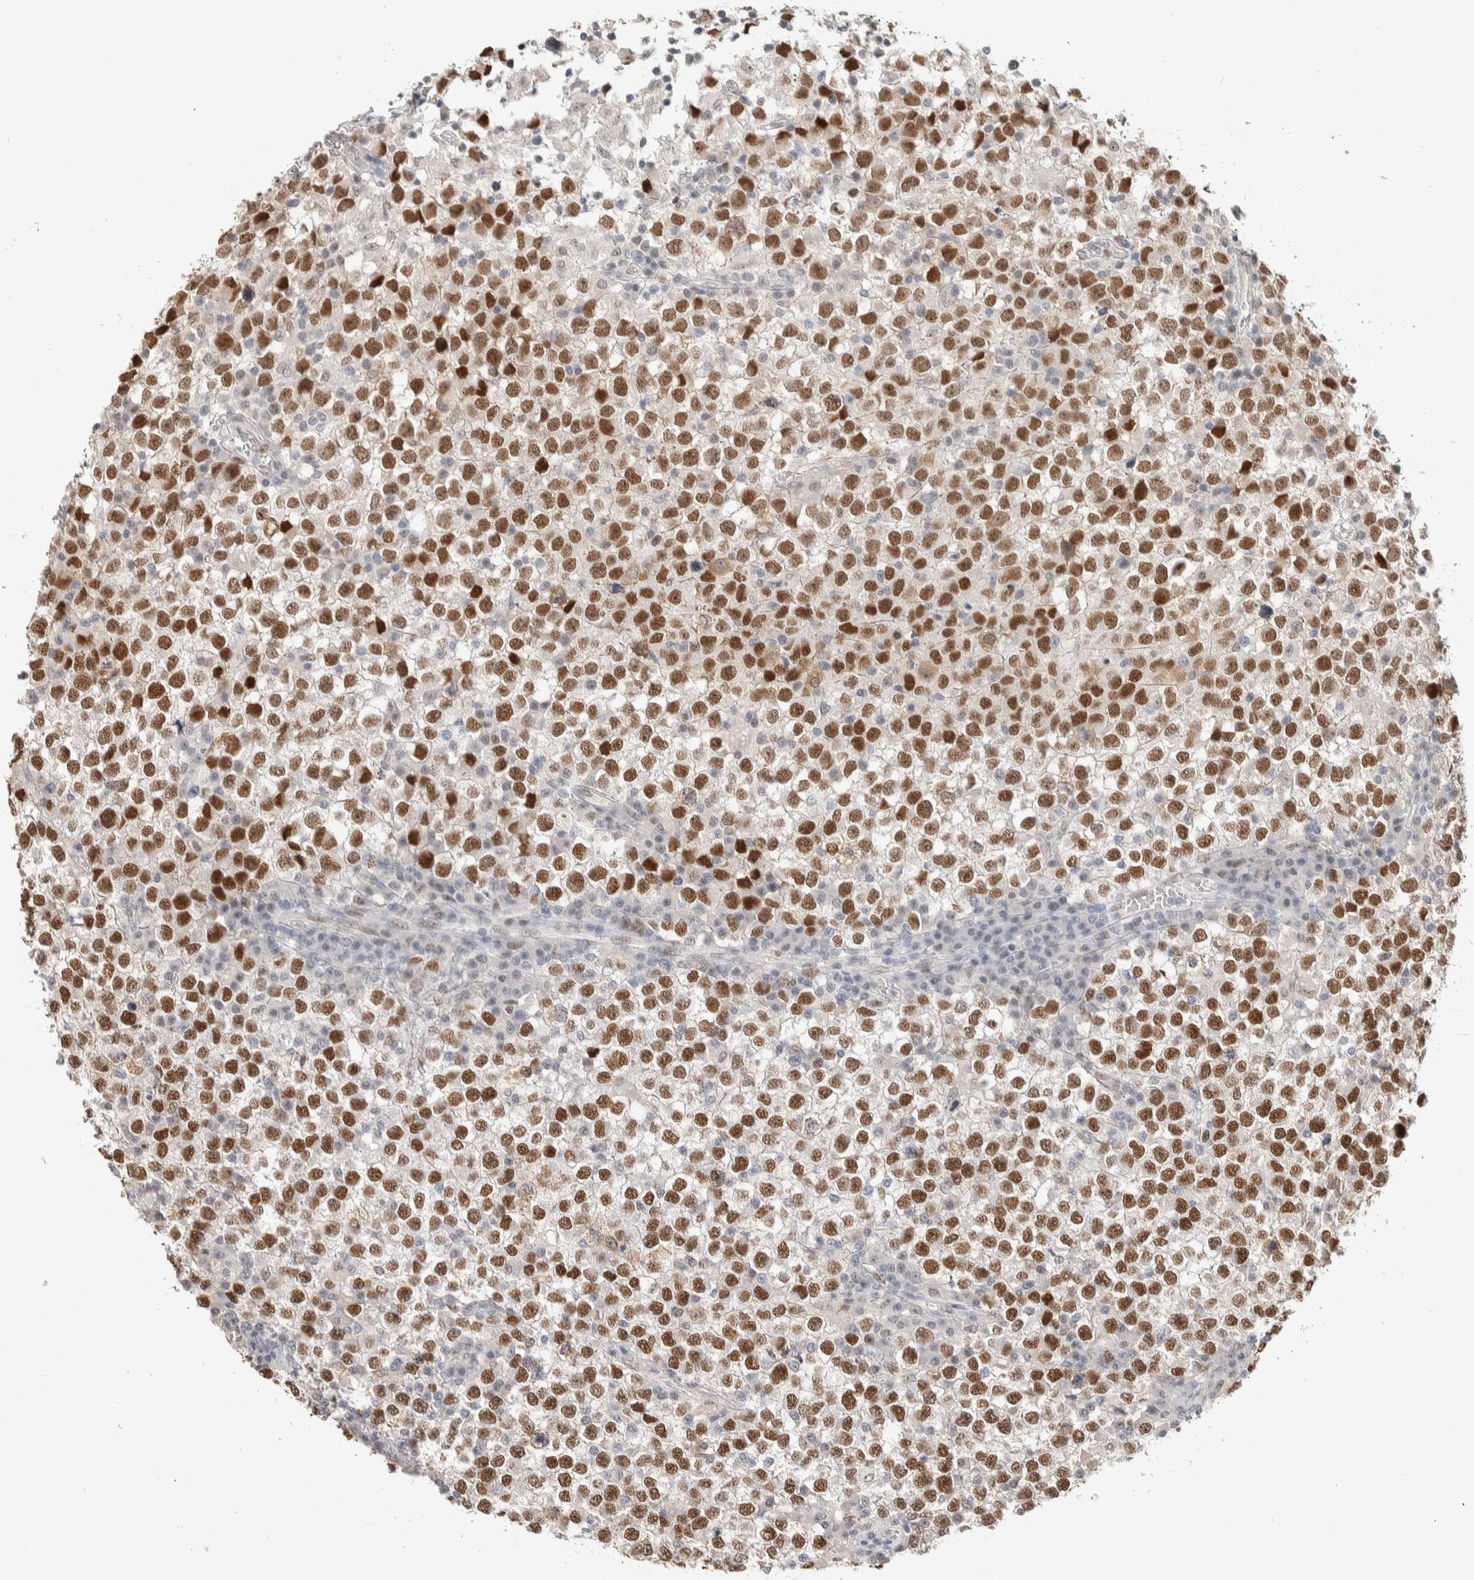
{"staining": {"intensity": "strong", "quantity": ">75%", "location": "nuclear"}, "tissue": "testis cancer", "cell_type": "Tumor cells", "image_type": "cancer", "snomed": [{"axis": "morphology", "description": "Seminoma, NOS"}, {"axis": "topography", "description": "Testis"}], "caption": "IHC (DAB) staining of human testis seminoma reveals strong nuclear protein positivity in approximately >75% of tumor cells. Nuclei are stained in blue.", "gene": "PUS7", "patient": {"sex": "male", "age": 65}}